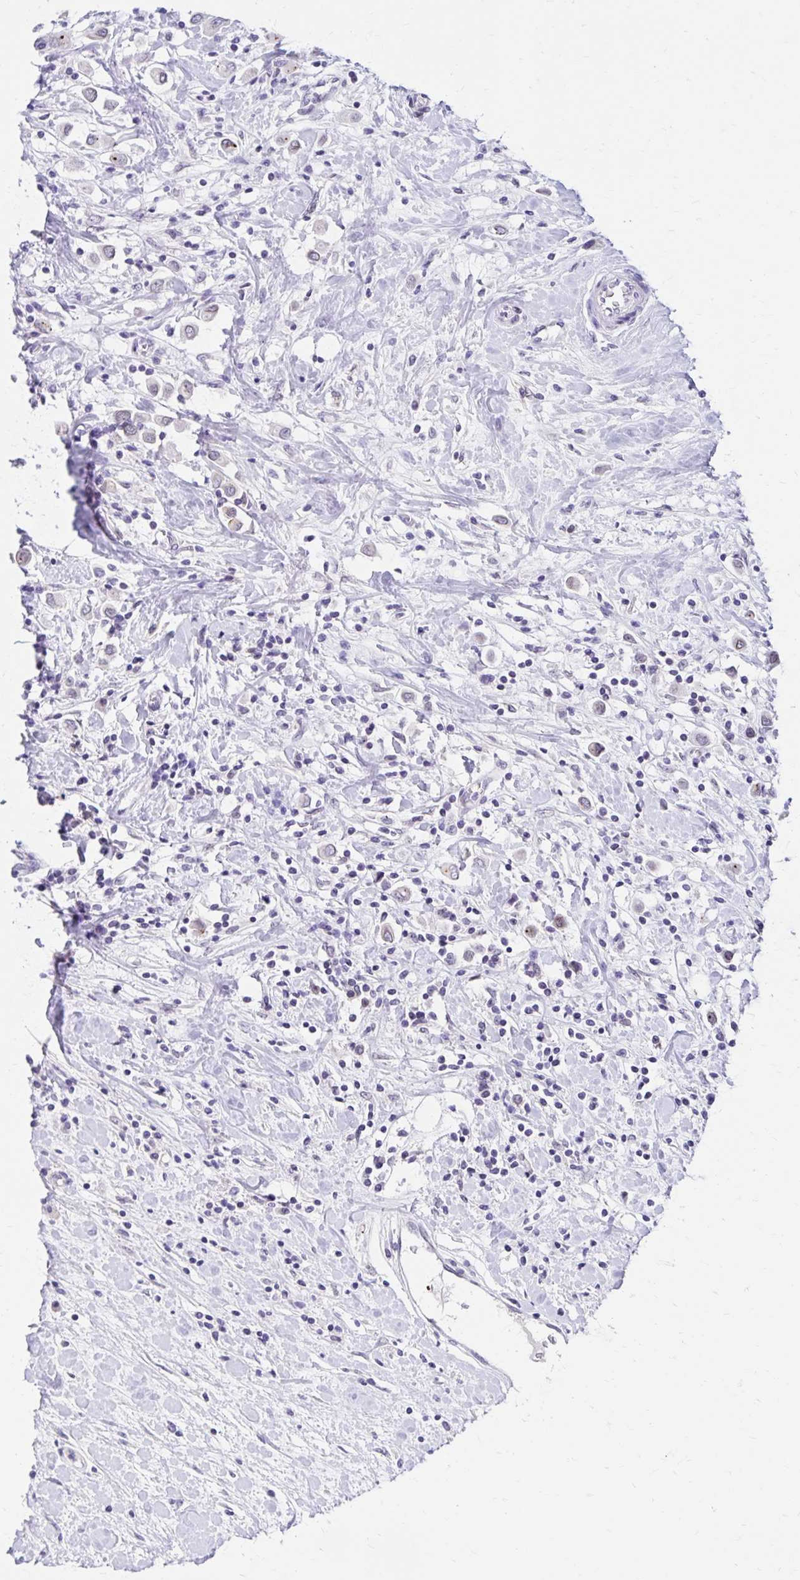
{"staining": {"intensity": "negative", "quantity": "none", "location": "none"}, "tissue": "breast cancer", "cell_type": "Tumor cells", "image_type": "cancer", "snomed": [{"axis": "morphology", "description": "Duct carcinoma"}, {"axis": "topography", "description": "Breast"}], "caption": "DAB immunohistochemical staining of breast cancer demonstrates no significant staining in tumor cells.", "gene": "FAM166C", "patient": {"sex": "female", "age": 61}}